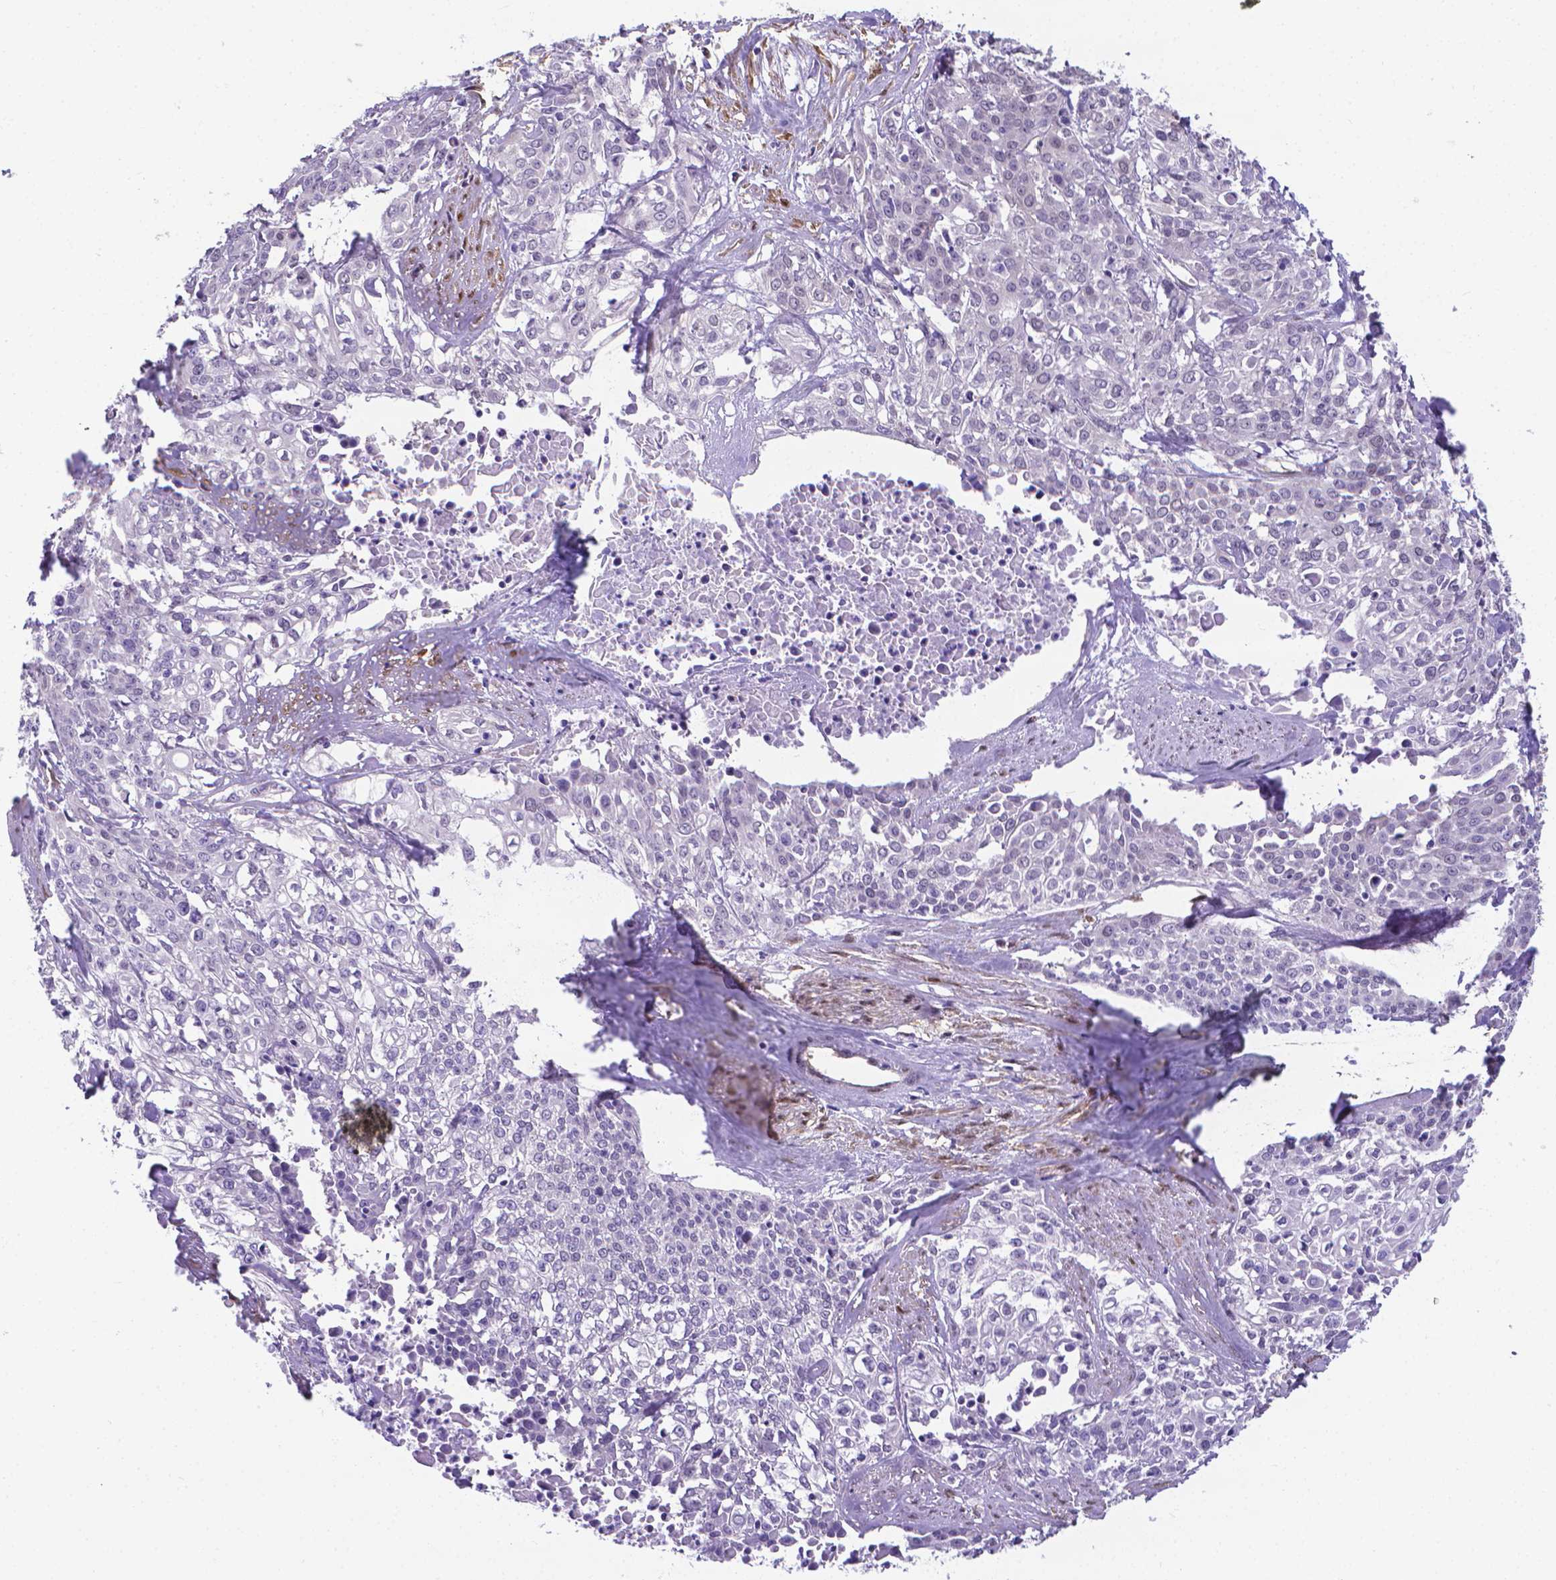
{"staining": {"intensity": "negative", "quantity": "none", "location": "none"}, "tissue": "cervical cancer", "cell_type": "Tumor cells", "image_type": "cancer", "snomed": [{"axis": "morphology", "description": "Squamous cell carcinoma, NOS"}, {"axis": "topography", "description": "Cervix"}], "caption": "The micrograph reveals no staining of tumor cells in cervical cancer.", "gene": "CLIC4", "patient": {"sex": "female", "age": 39}}